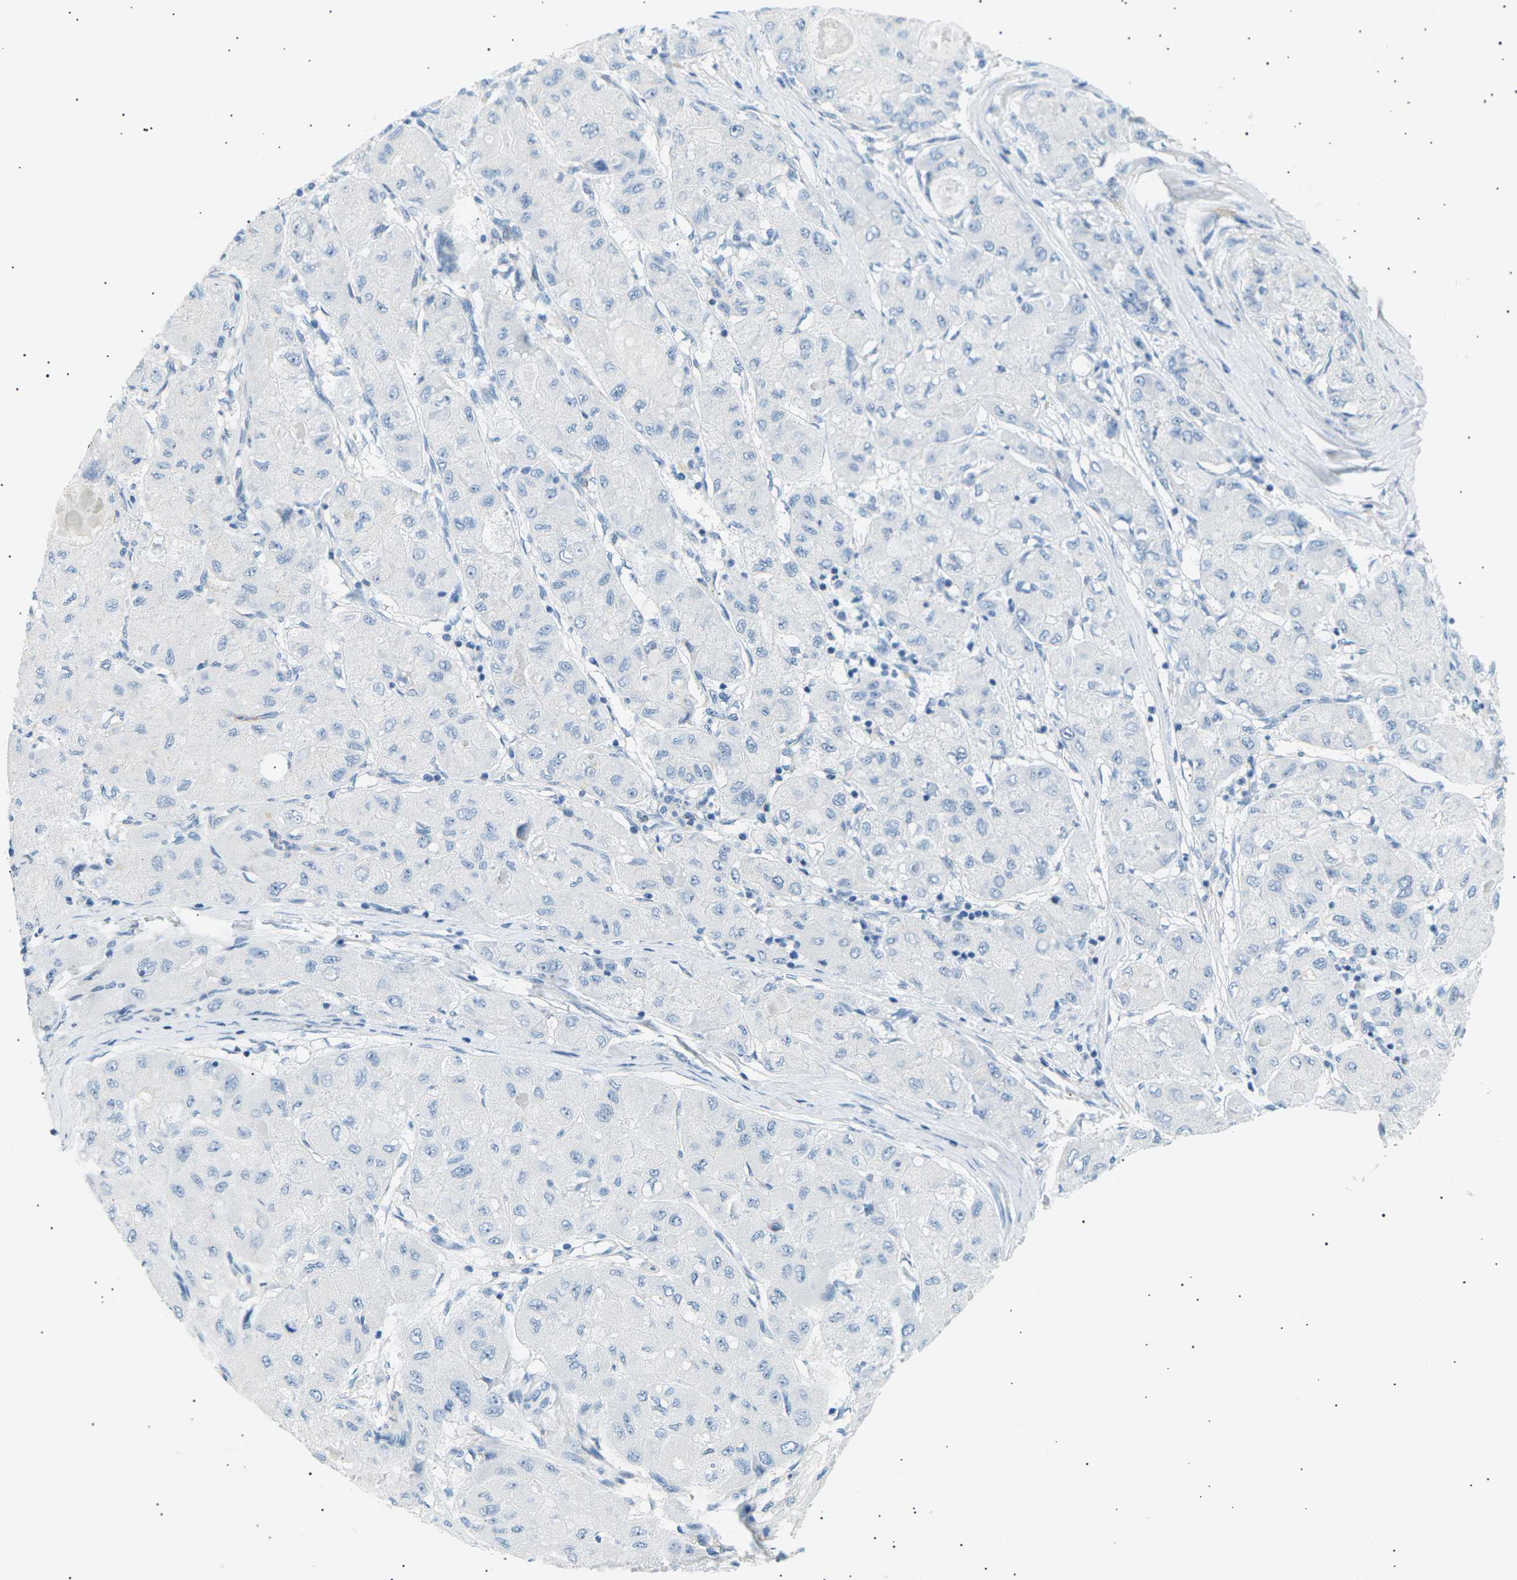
{"staining": {"intensity": "negative", "quantity": "none", "location": "none"}, "tissue": "liver cancer", "cell_type": "Tumor cells", "image_type": "cancer", "snomed": [{"axis": "morphology", "description": "Carcinoma, Hepatocellular, NOS"}, {"axis": "topography", "description": "Liver"}], "caption": "Immunohistochemistry (IHC) micrograph of human liver cancer (hepatocellular carcinoma) stained for a protein (brown), which demonstrates no staining in tumor cells.", "gene": "SEPTIN5", "patient": {"sex": "male", "age": 80}}